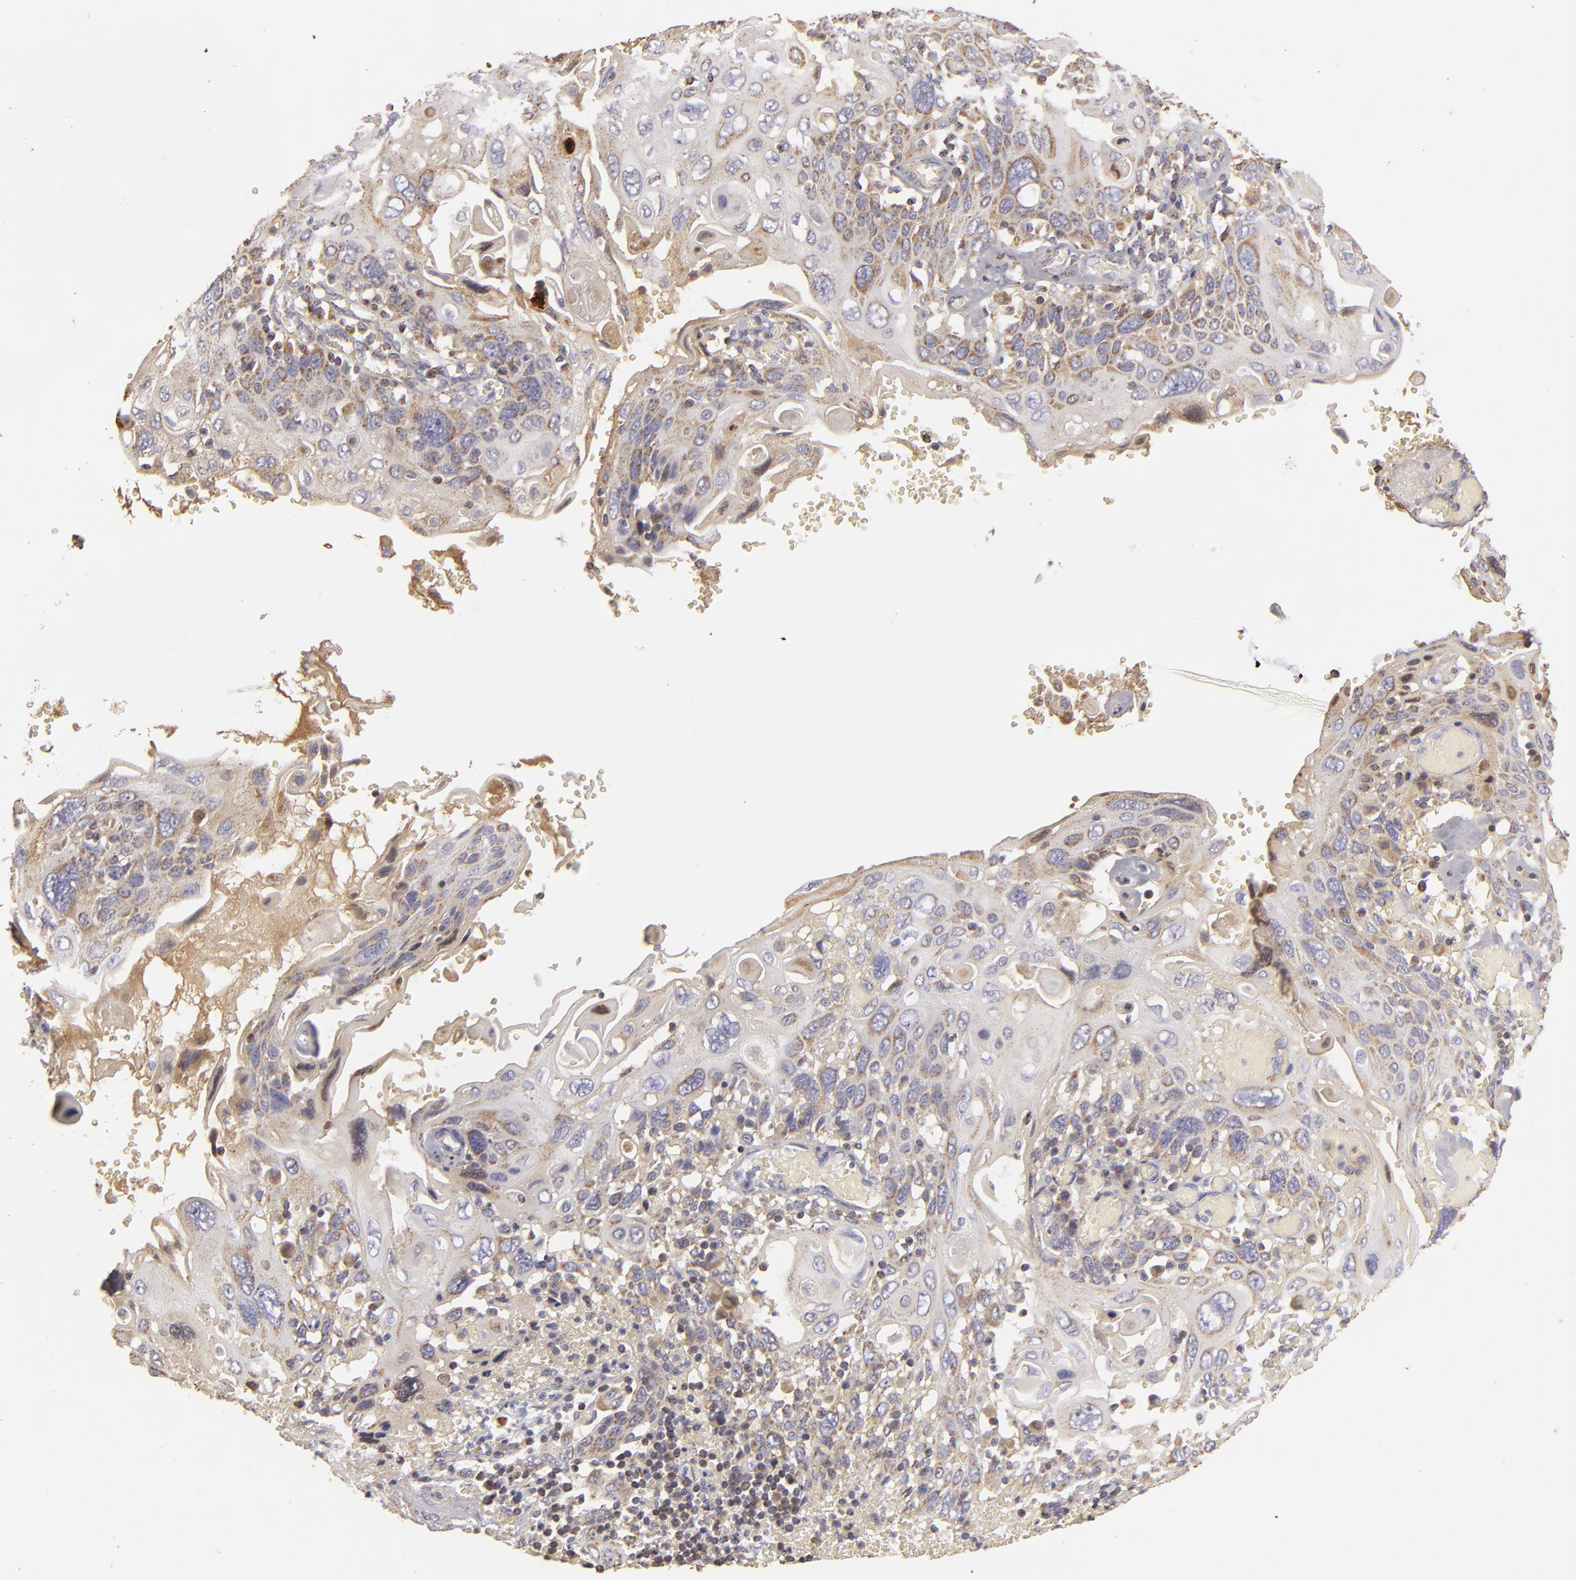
{"staining": {"intensity": "weak", "quantity": ">75%", "location": "cytoplasmic/membranous"}, "tissue": "cervical cancer", "cell_type": "Tumor cells", "image_type": "cancer", "snomed": [{"axis": "morphology", "description": "Squamous cell carcinoma, NOS"}, {"axis": "topography", "description": "Cervix"}], "caption": "IHC (DAB (3,3'-diaminobenzidine)) staining of human squamous cell carcinoma (cervical) exhibits weak cytoplasmic/membranous protein positivity in about >75% of tumor cells. (DAB = brown stain, brightfield microscopy at high magnification).", "gene": "CFB", "patient": {"sex": "female", "age": 54}}